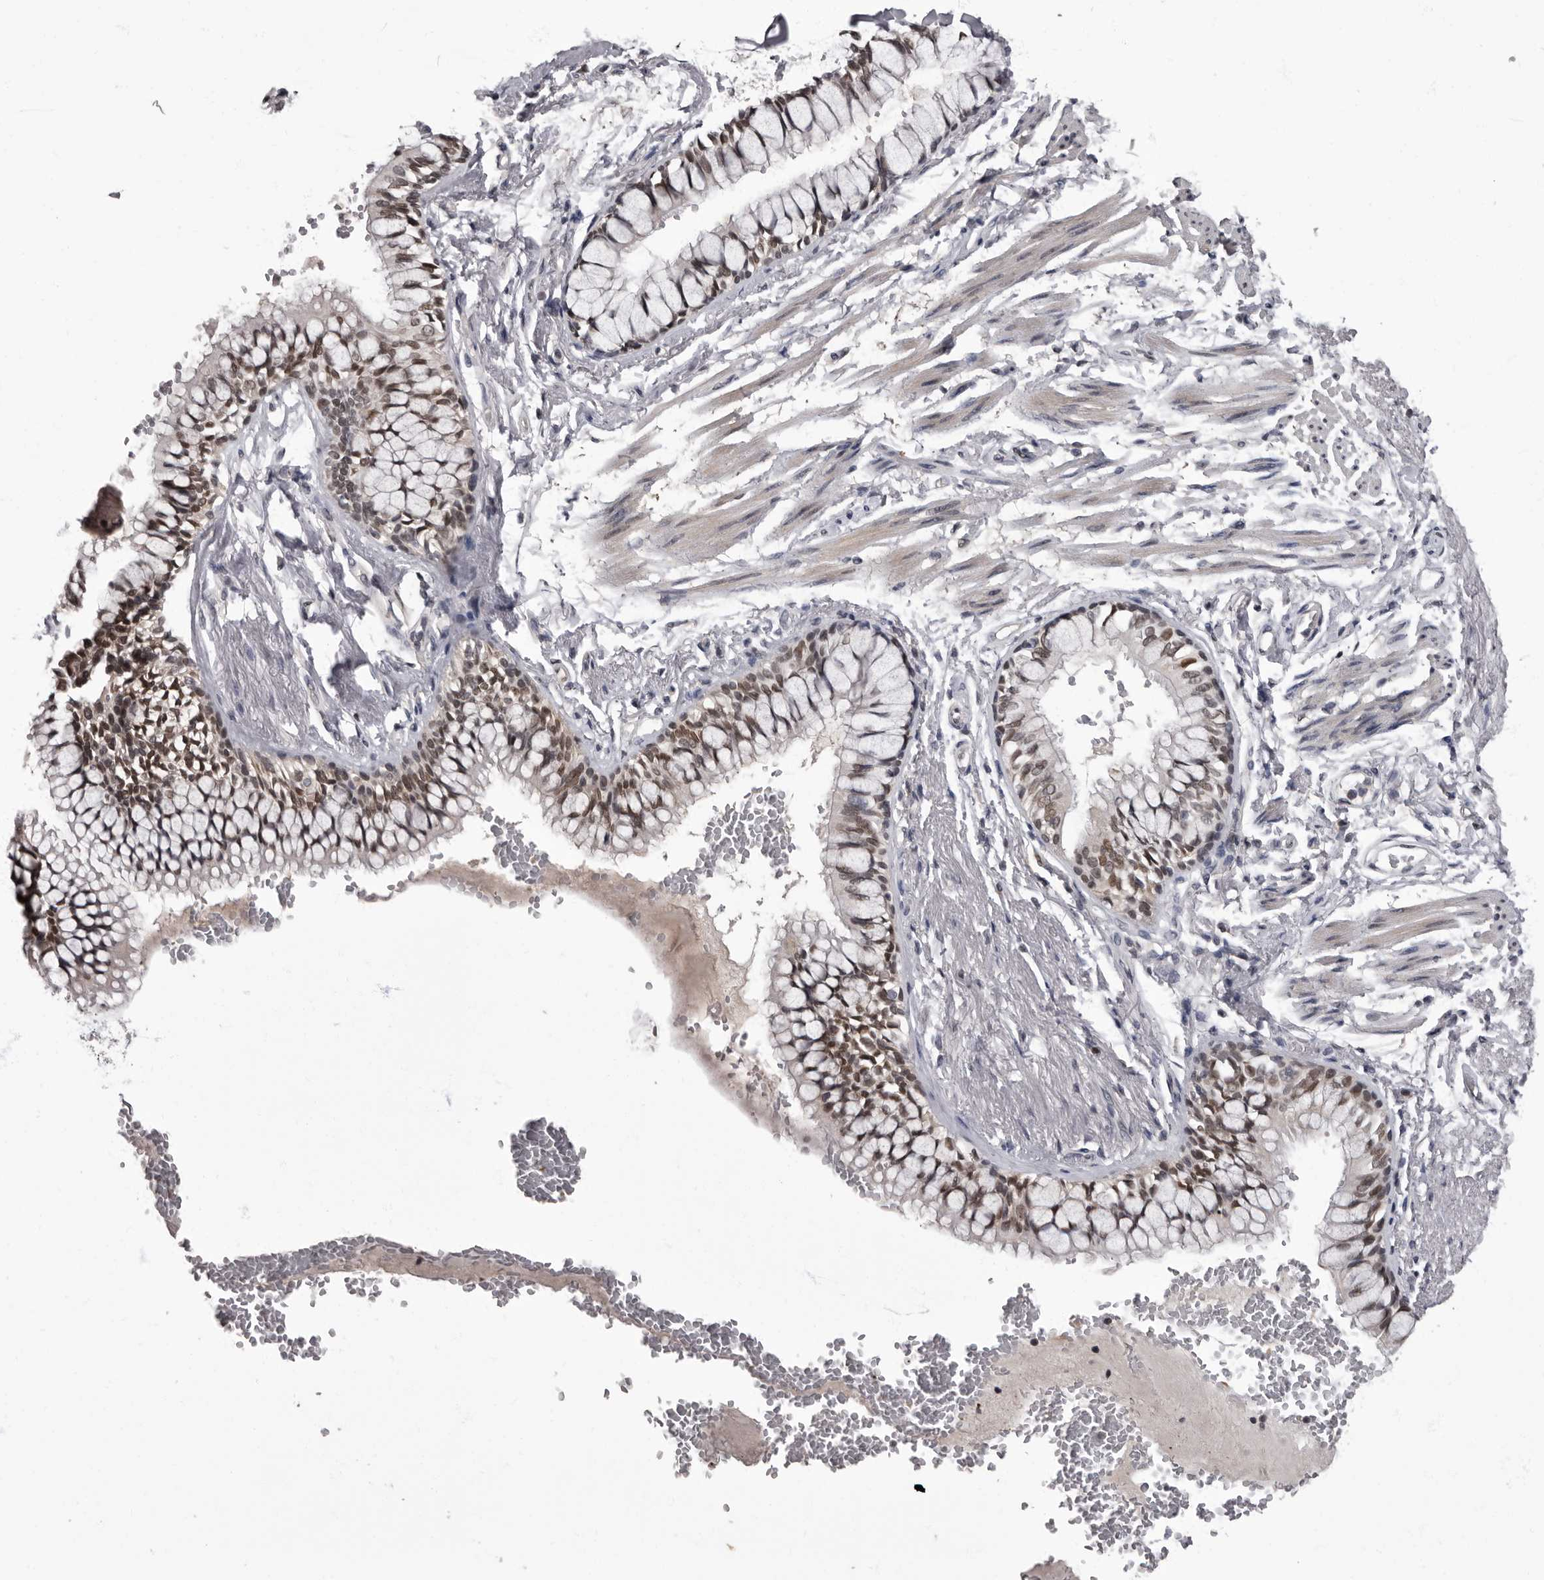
{"staining": {"intensity": "moderate", "quantity": "25%-75%", "location": "nuclear"}, "tissue": "bronchus", "cell_type": "Respiratory epithelial cells", "image_type": "normal", "snomed": [{"axis": "morphology", "description": "Normal tissue, NOS"}, {"axis": "topography", "description": "Cartilage tissue"}, {"axis": "topography", "description": "Bronchus"}], "caption": "The micrograph displays immunohistochemical staining of unremarkable bronchus. There is moderate nuclear positivity is seen in approximately 25%-75% of respiratory epithelial cells. (DAB (3,3'-diaminobenzidine) IHC with brightfield microscopy, high magnification).", "gene": "C1orf50", "patient": {"sex": "female", "age": 73}}